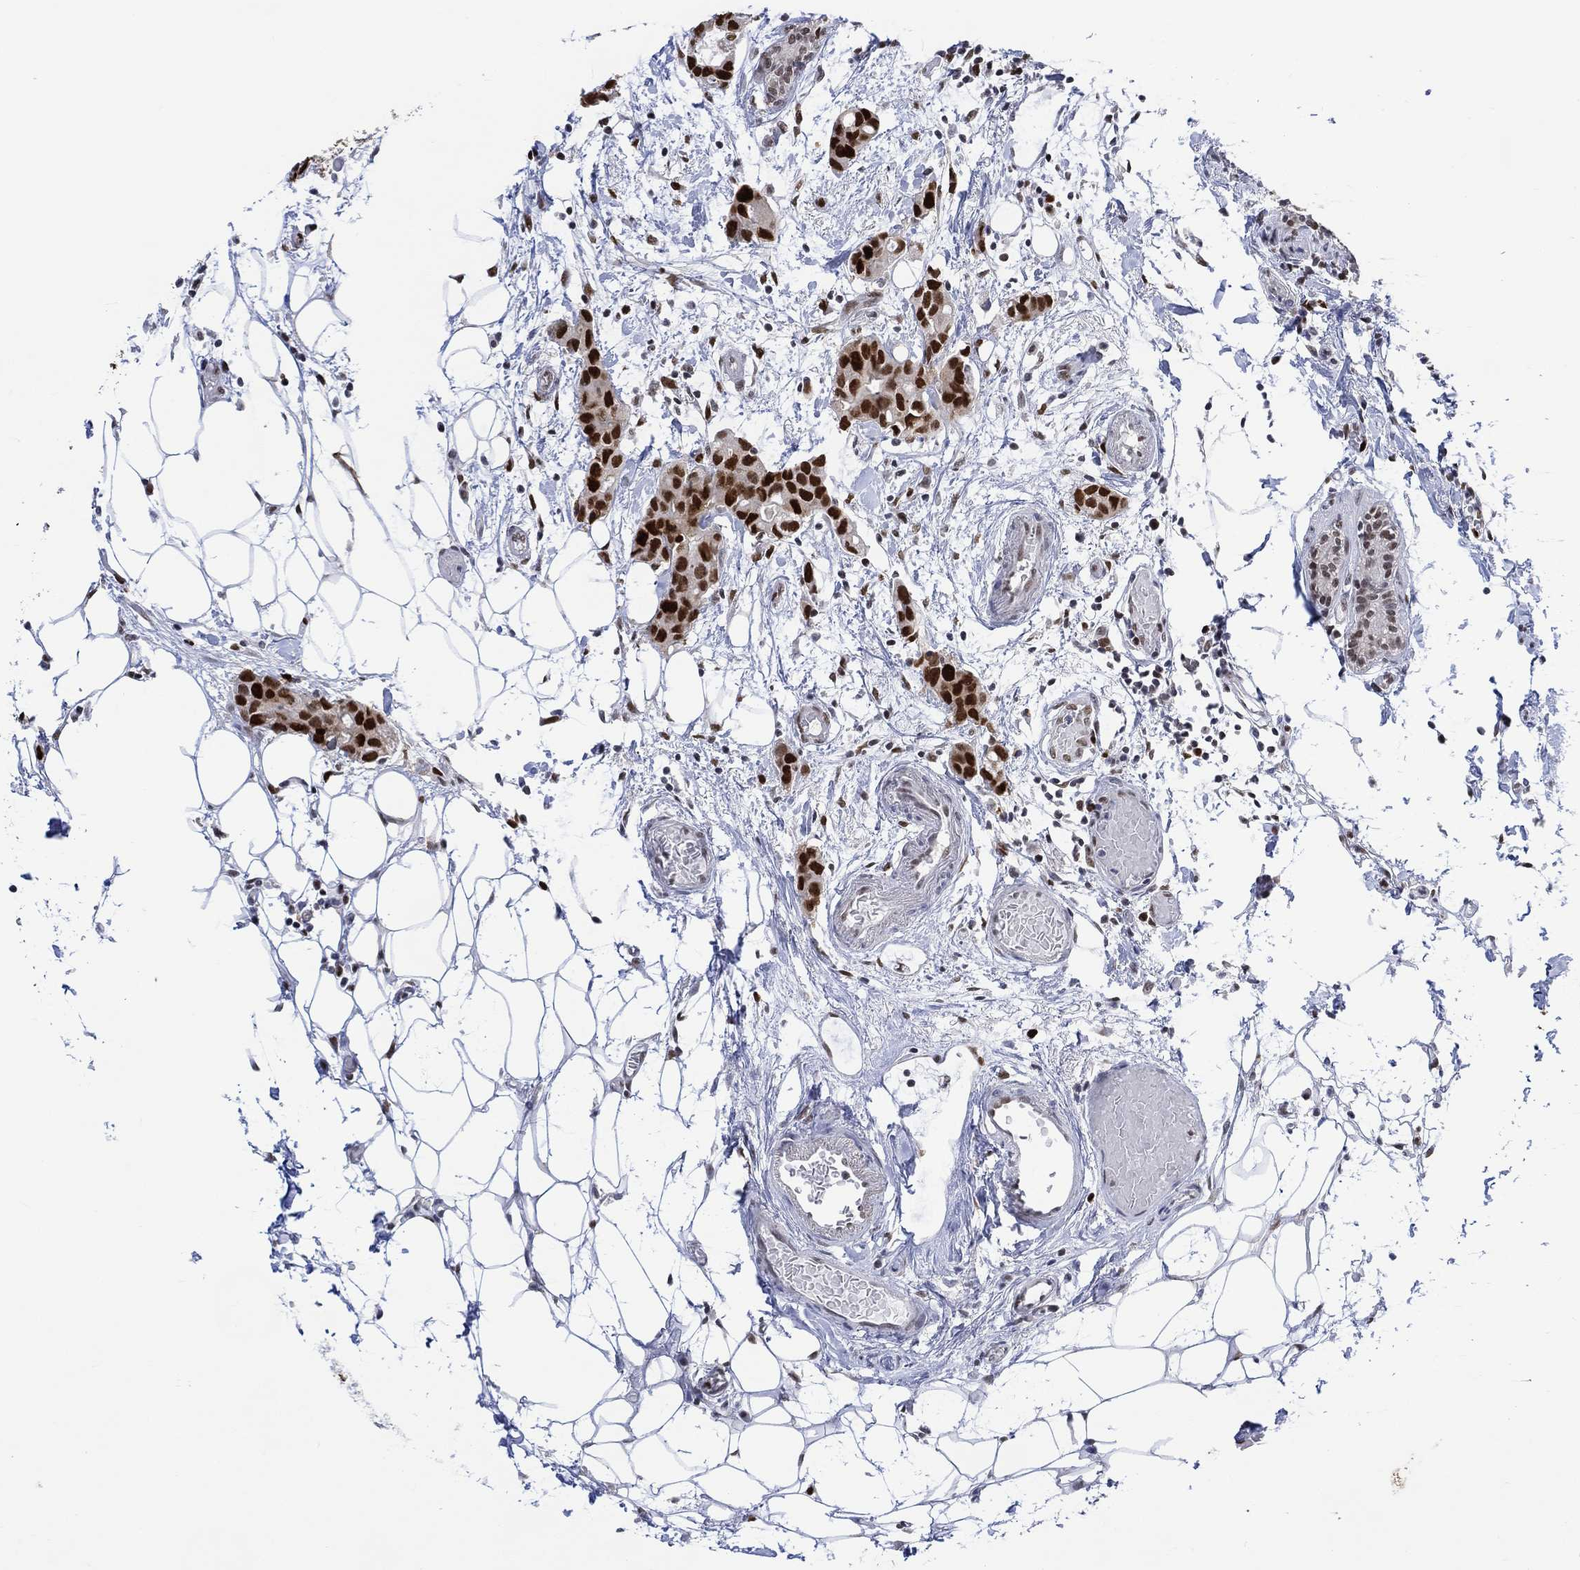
{"staining": {"intensity": "strong", "quantity": ">75%", "location": "nuclear"}, "tissue": "breast cancer", "cell_type": "Tumor cells", "image_type": "cancer", "snomed": [{"axis": "morphology", "description": "Duct carcinoma"}, {"axis": "topography", "description": "Breast"}], "caption": "DAB (3,3'-diaminobenzidine) immunohistochemical staining of invasive ductal carcinoma (breast) reveals strong nuclear protein positivity in approximately >75% of tumor cells.", "gene": "RAD54L2", "patient": {"sex": "female", "age": 83}}